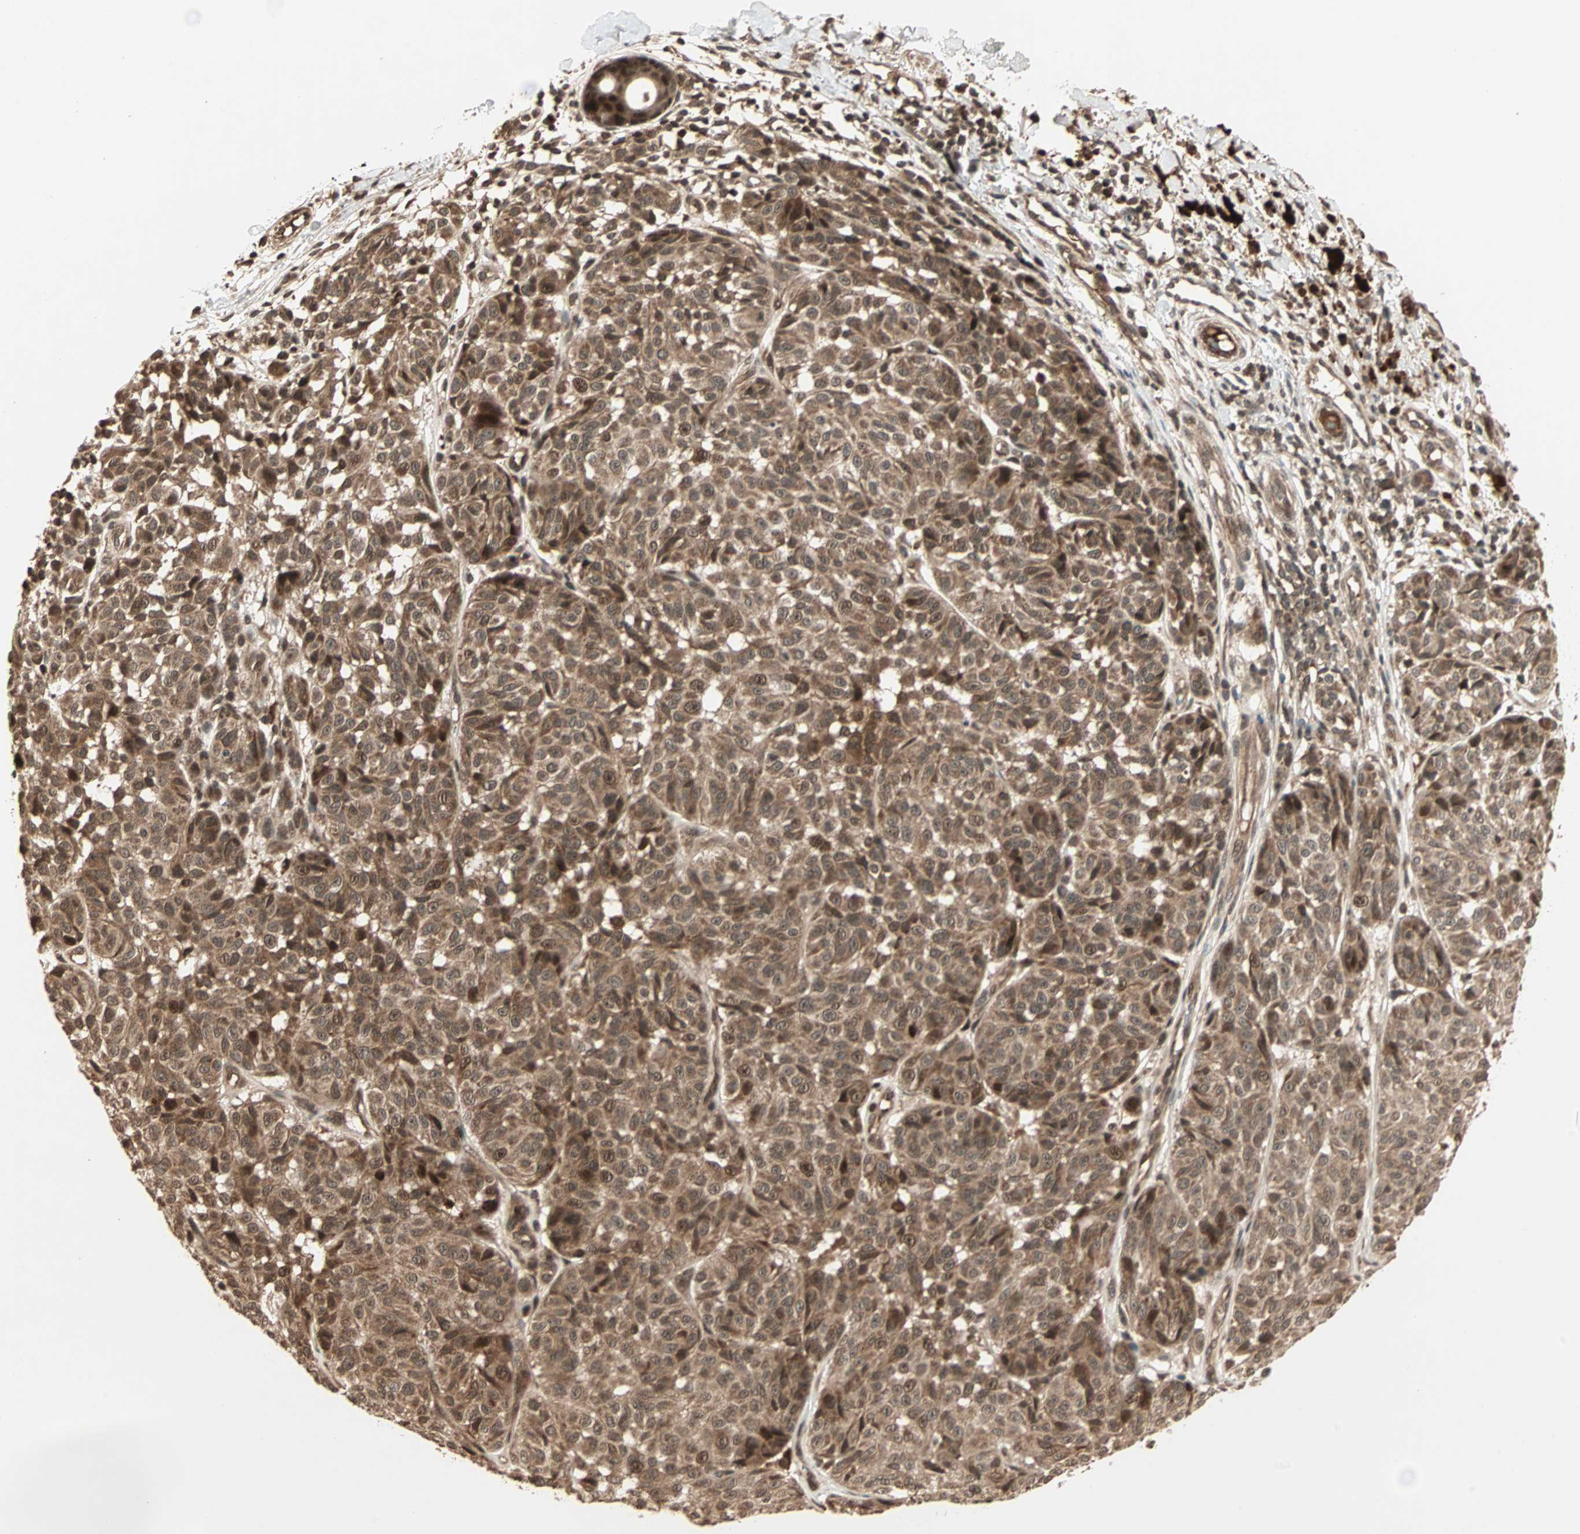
{"staining": {"intensity": "moderate", "quantity": ">75%", "location": "cytoplasmic/membranous,nuclear"}, "tissue": "melanoma", "cell_type": "Tumor cells", "image_type": "cancer", "snomed": [{"axis": "morphology", "description": "Malignant melanoma, NOS"}, {"axis": "topography", "description": "Skin"}], "caption": "Tumor cells exhibit medium levels of moderate cytoplasmic/membranous and nuclear positivity in about >75% of cells in melanoma.", "gene": "RFFL", "patient": {"sex": "female", "age": 46}}